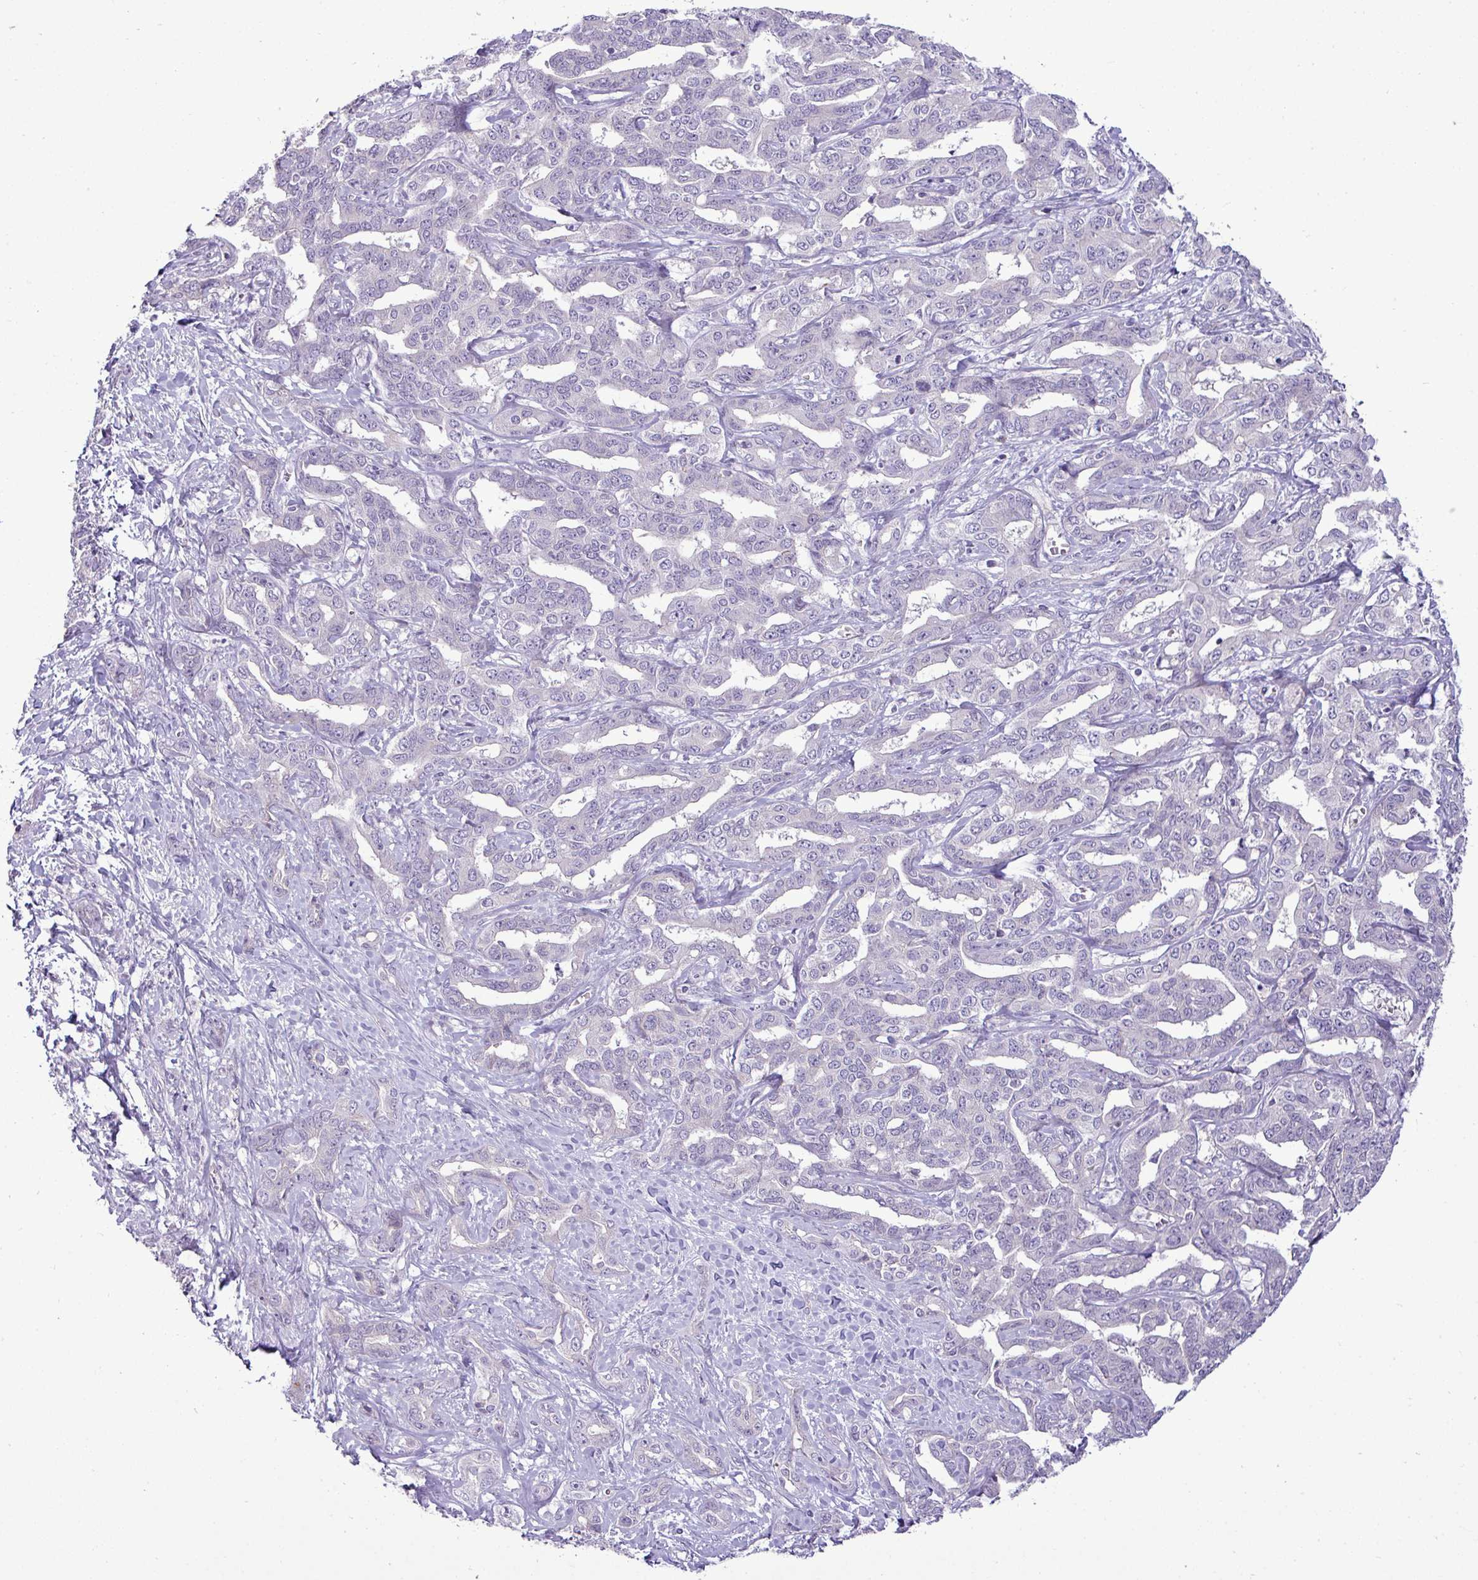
{"staining": {"intensity": "negative", "quantity": "none", "location": "none"}, "tissue": "liver cancer", "cell_type": "Tumor cells", "image_type": "cancer", "snomed": [{"axis": "morphology", "description": "Cholangiocarcinoma"}, {"axis": "topography", "description": "Liver"}], "caption": "Tumor cells show no significant protein positivity in liver cancer. (DAB (3,3'-diaminobenzidine) IHC, high magnification).", "gene": "APOM", "patient": {"sex": "male", "age": 59}}